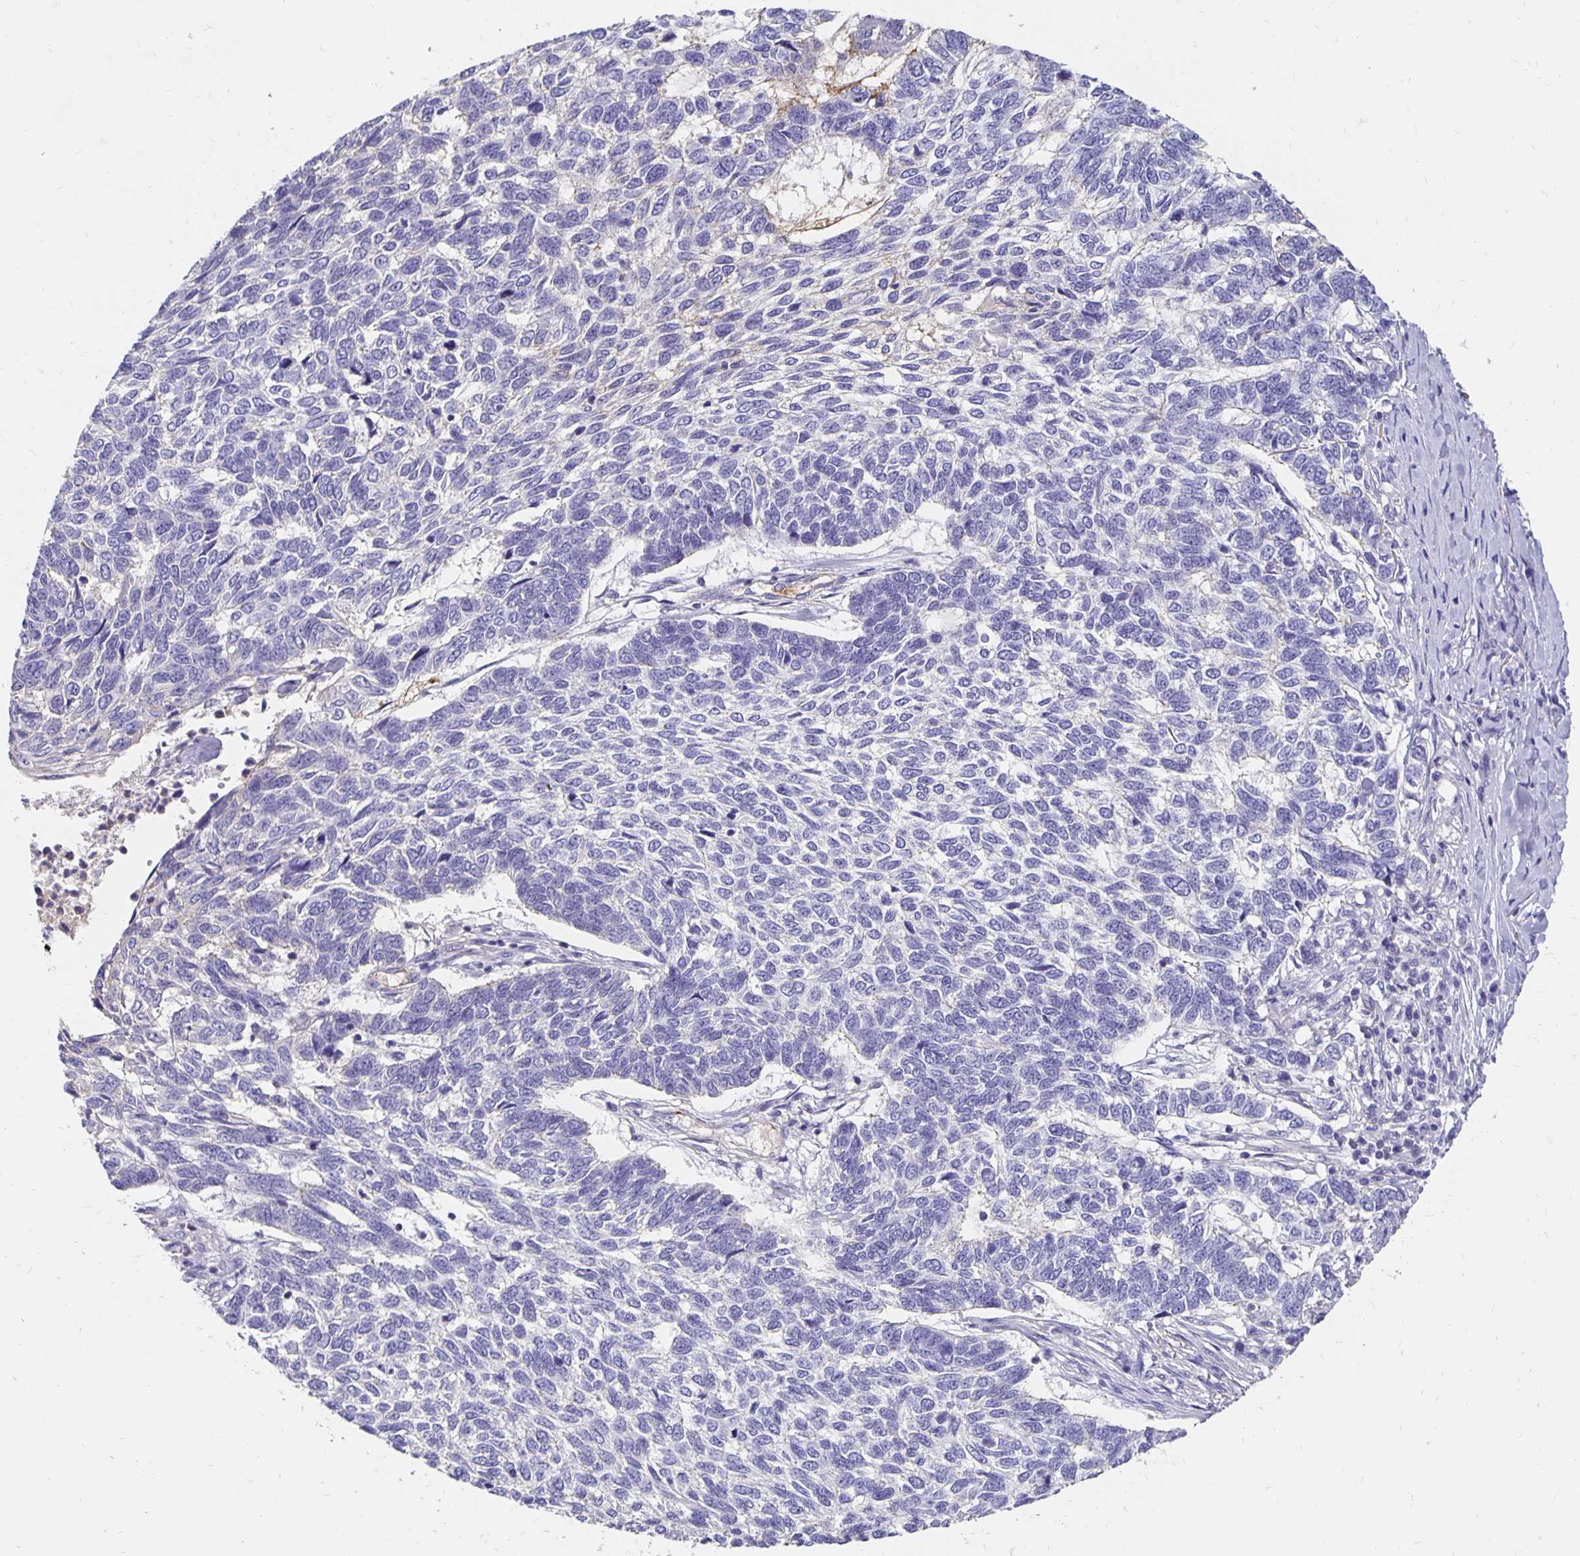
{"staining": {"intensity": "negative", "quantity": "none", "location": "none"}, "tissue": "skin cancer", "cell_type": "Tumor cells", "image_type": "cancer", "snomed": [{"axis": "morphology", "description": "Basal cell carcinoma"}, {"axis": "topography", "description": "Skin"}], "caption": "IHC micrograph of neoplastic tissue: skin cancer (basal cell carcinoma) stained with DAB exhibits no significant protein staining in tumor cells.", "gene": "APOB", "patient": {"sex": "female", "age": 65}}